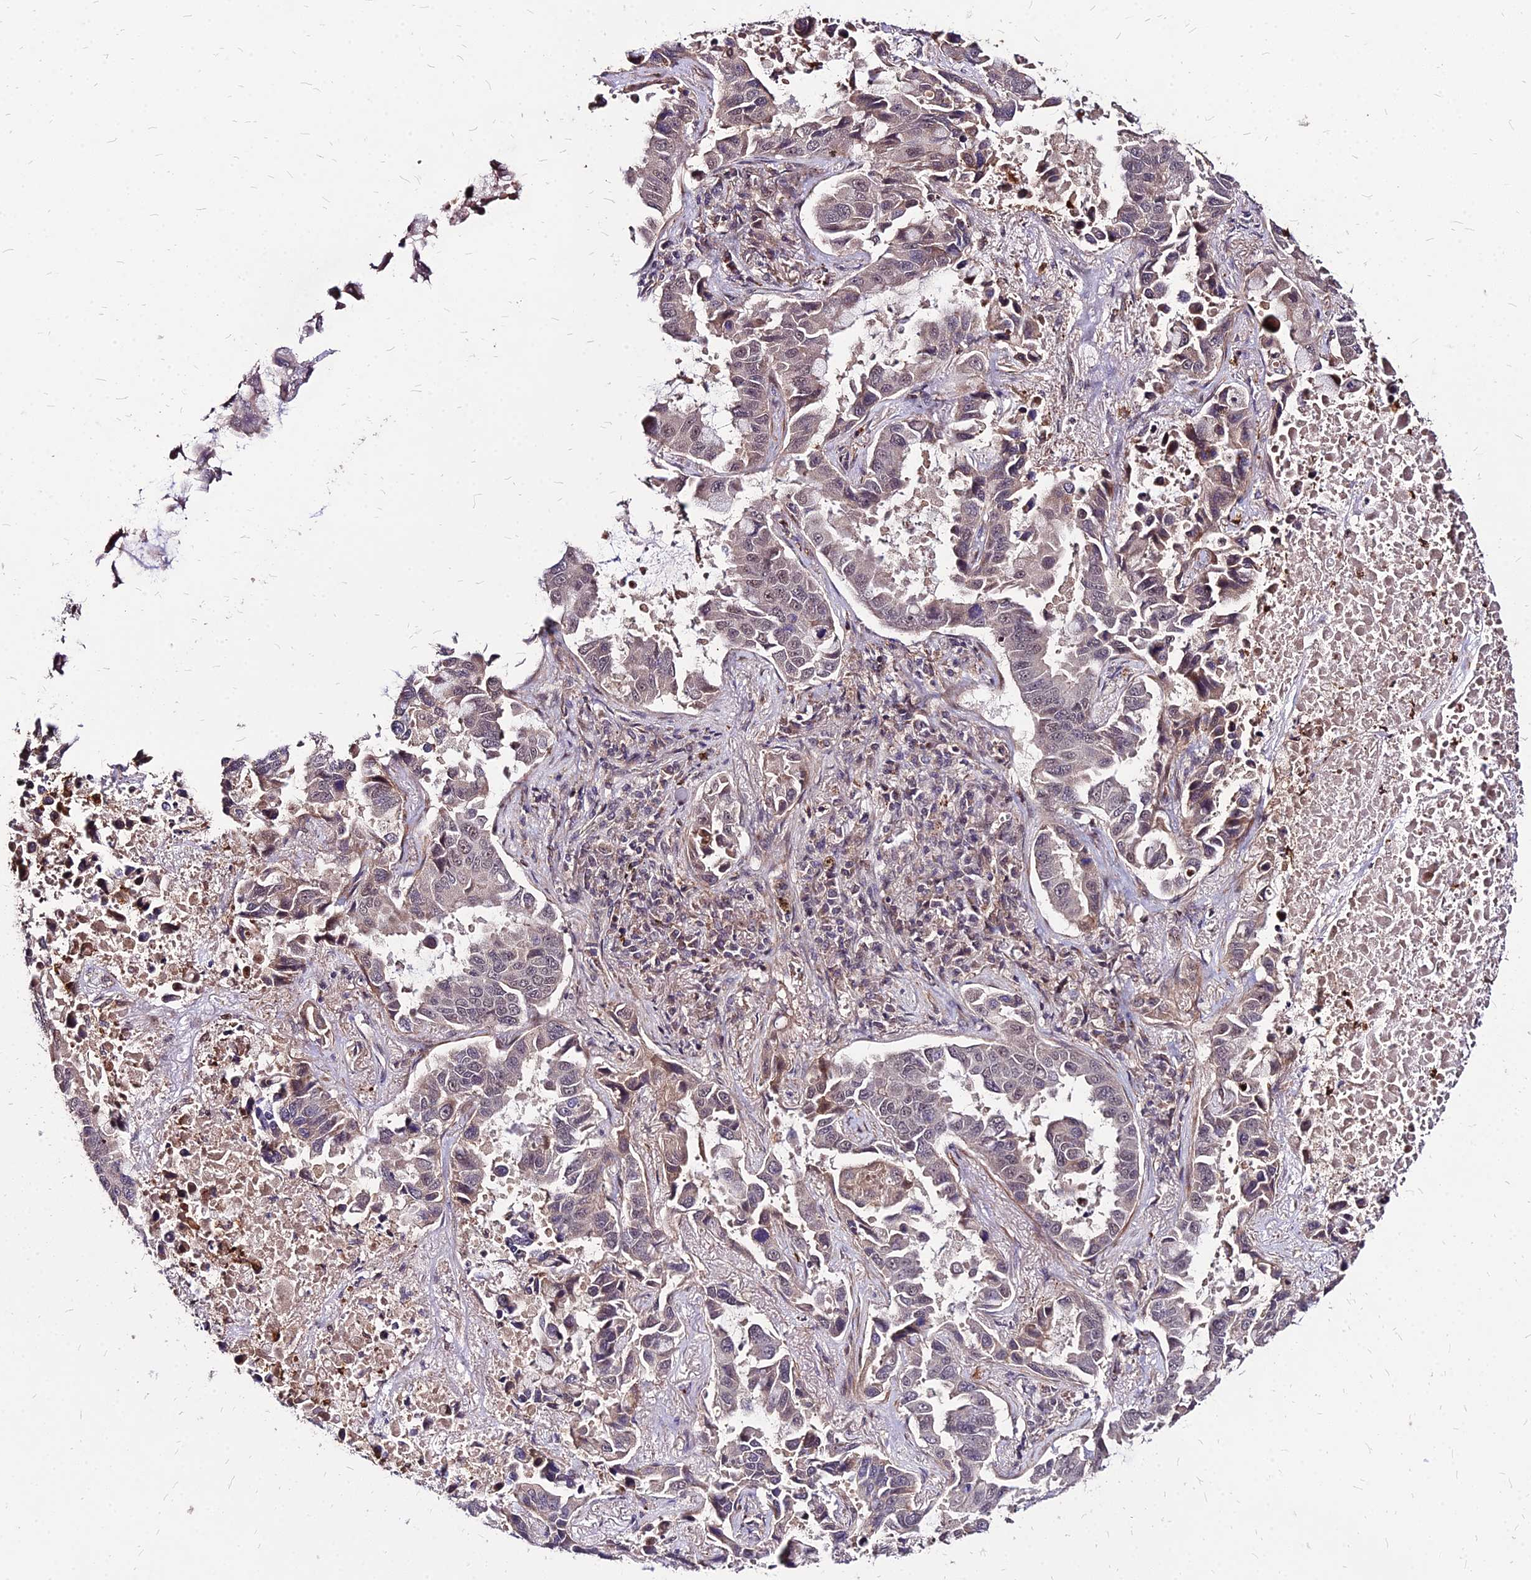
{"staining": {"intensity": "moderate", "quantity": "<25%", "location": "cytoplasmic/membranous,nuclear"}, "tissue": "lung cancer", "cell_type": "Tumor cells", "image_type": "cancer", "snomed": [{"axis": "morphology", "description": "Adenocarcinoma, NOS"}, {"axis": "topography", "description": "Lung"}], "caption": "The micrograph reveals staining of lung cancer, revealing moderate cytoplasmic/membranous and nuclear protein expression (brown color) within tumor cells.", "gene": "APBA3", "patient": {"sex": "male", "age": 64}}